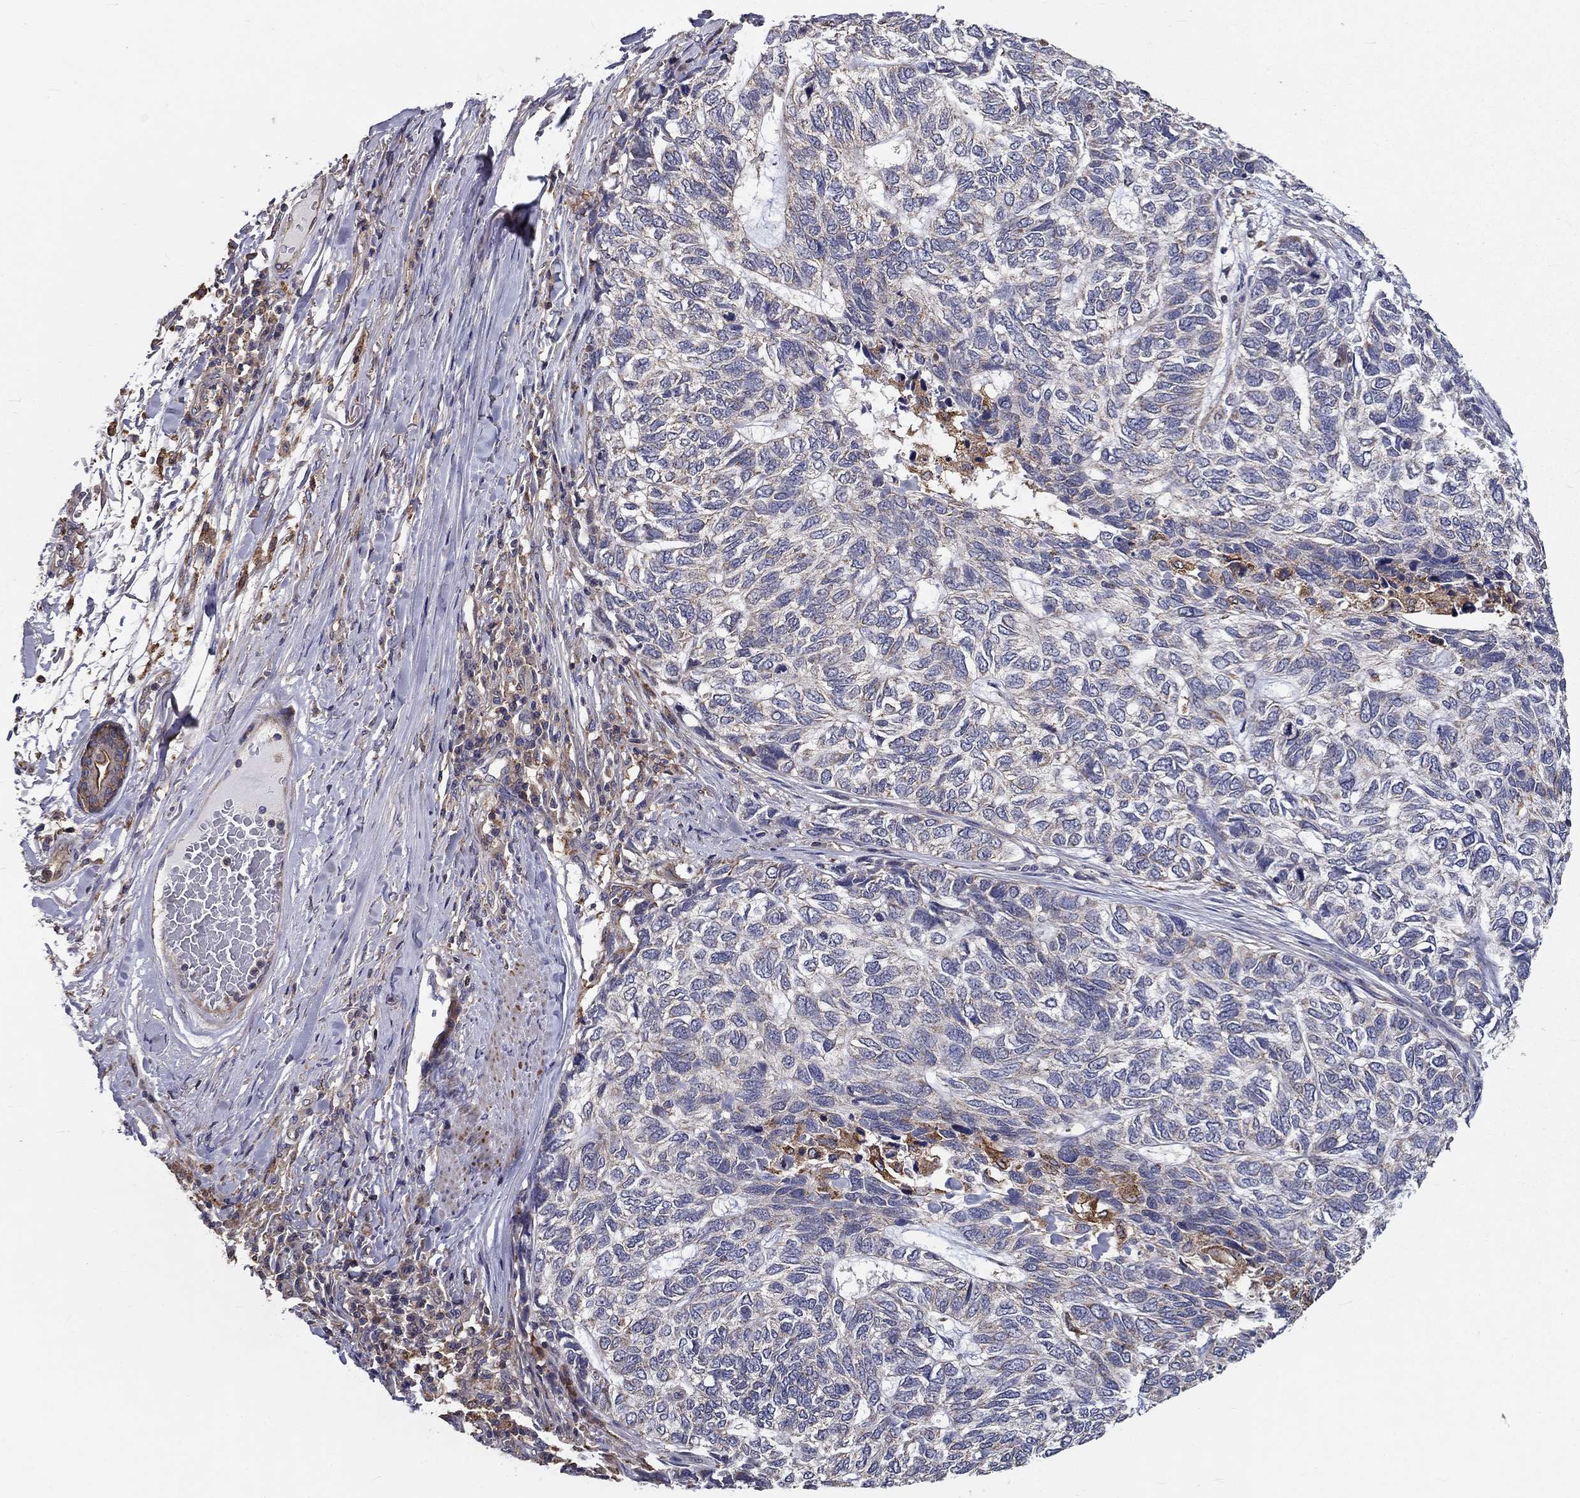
{"staining": {"intensity": "negative", "quantity": "none", "location": "none"}, "tissue": "skin cancer", "cell_type": "Tumor cells", "image_type": "cancer", "snomed": [{"axis": "morphology", "description": "Basal cell carcinoma"}, {"axis": "topography", "description": "Skin"}], "caption": "Tumor cells show no significant expression in skin cancer. (Stains: DAB (3,3'-diaminobenzidine) immunohistochemistry with hematoxylin counter stain, Microscopy: brightfield microscopy at high magnification).", "gene": "ALDH4A1", "patient": {"sex": "female", "age": 65}}